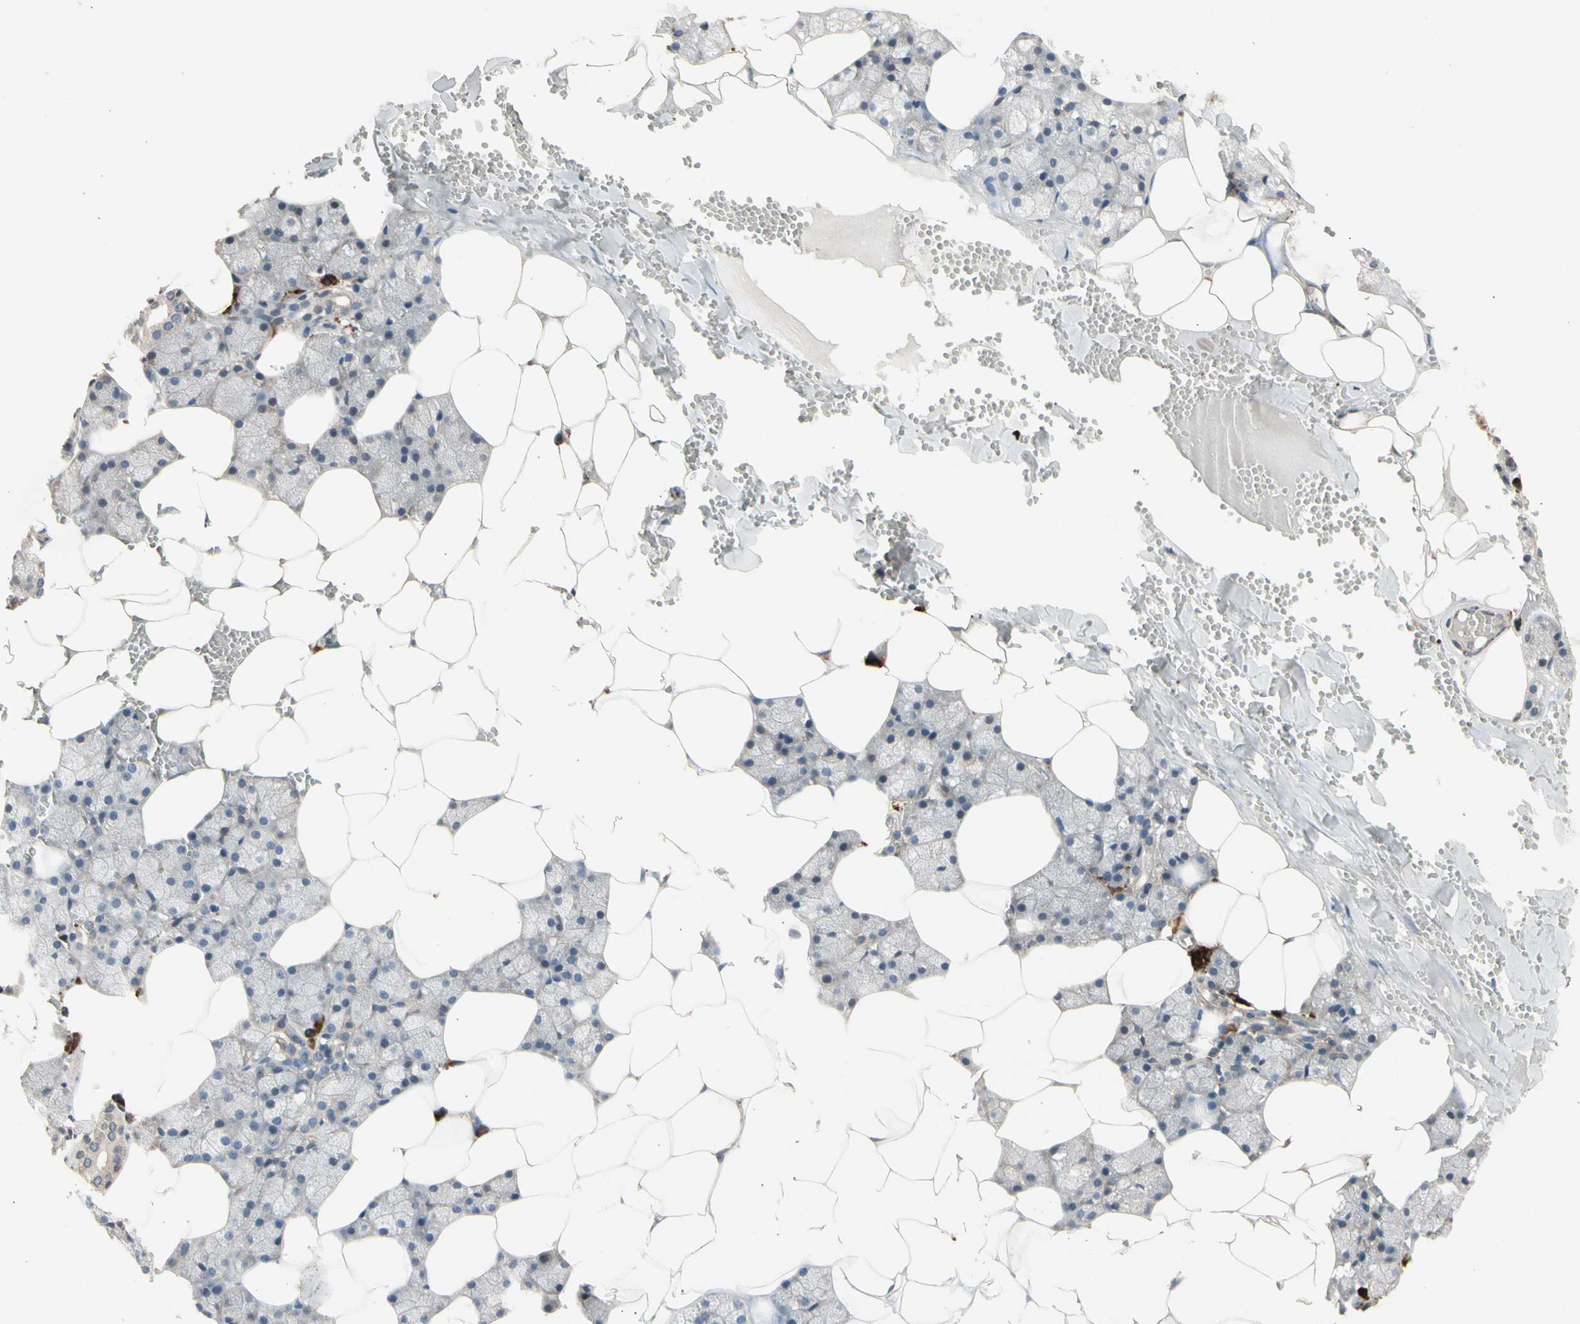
{"staining": {"intensity": "weak", "quantity": ">75%", "location": "cytoplasmic/membranous"}, "tissue": "salivary gland", "cell_type": "Glandular cells", "image_type": "normal", "snomed": [{"axis": "morphology", "description": "Normal tissue, NOS"}, {"axis": "topography", "description": "Salivary gland"}], "caption": "Glandular cells show low levels of weak cytoplasmic/membranous expression in about >75% of cells in unremarkable human salivary gland.", "gene": "PRDX4", "patient": {"sex": "male", "age": 62}}